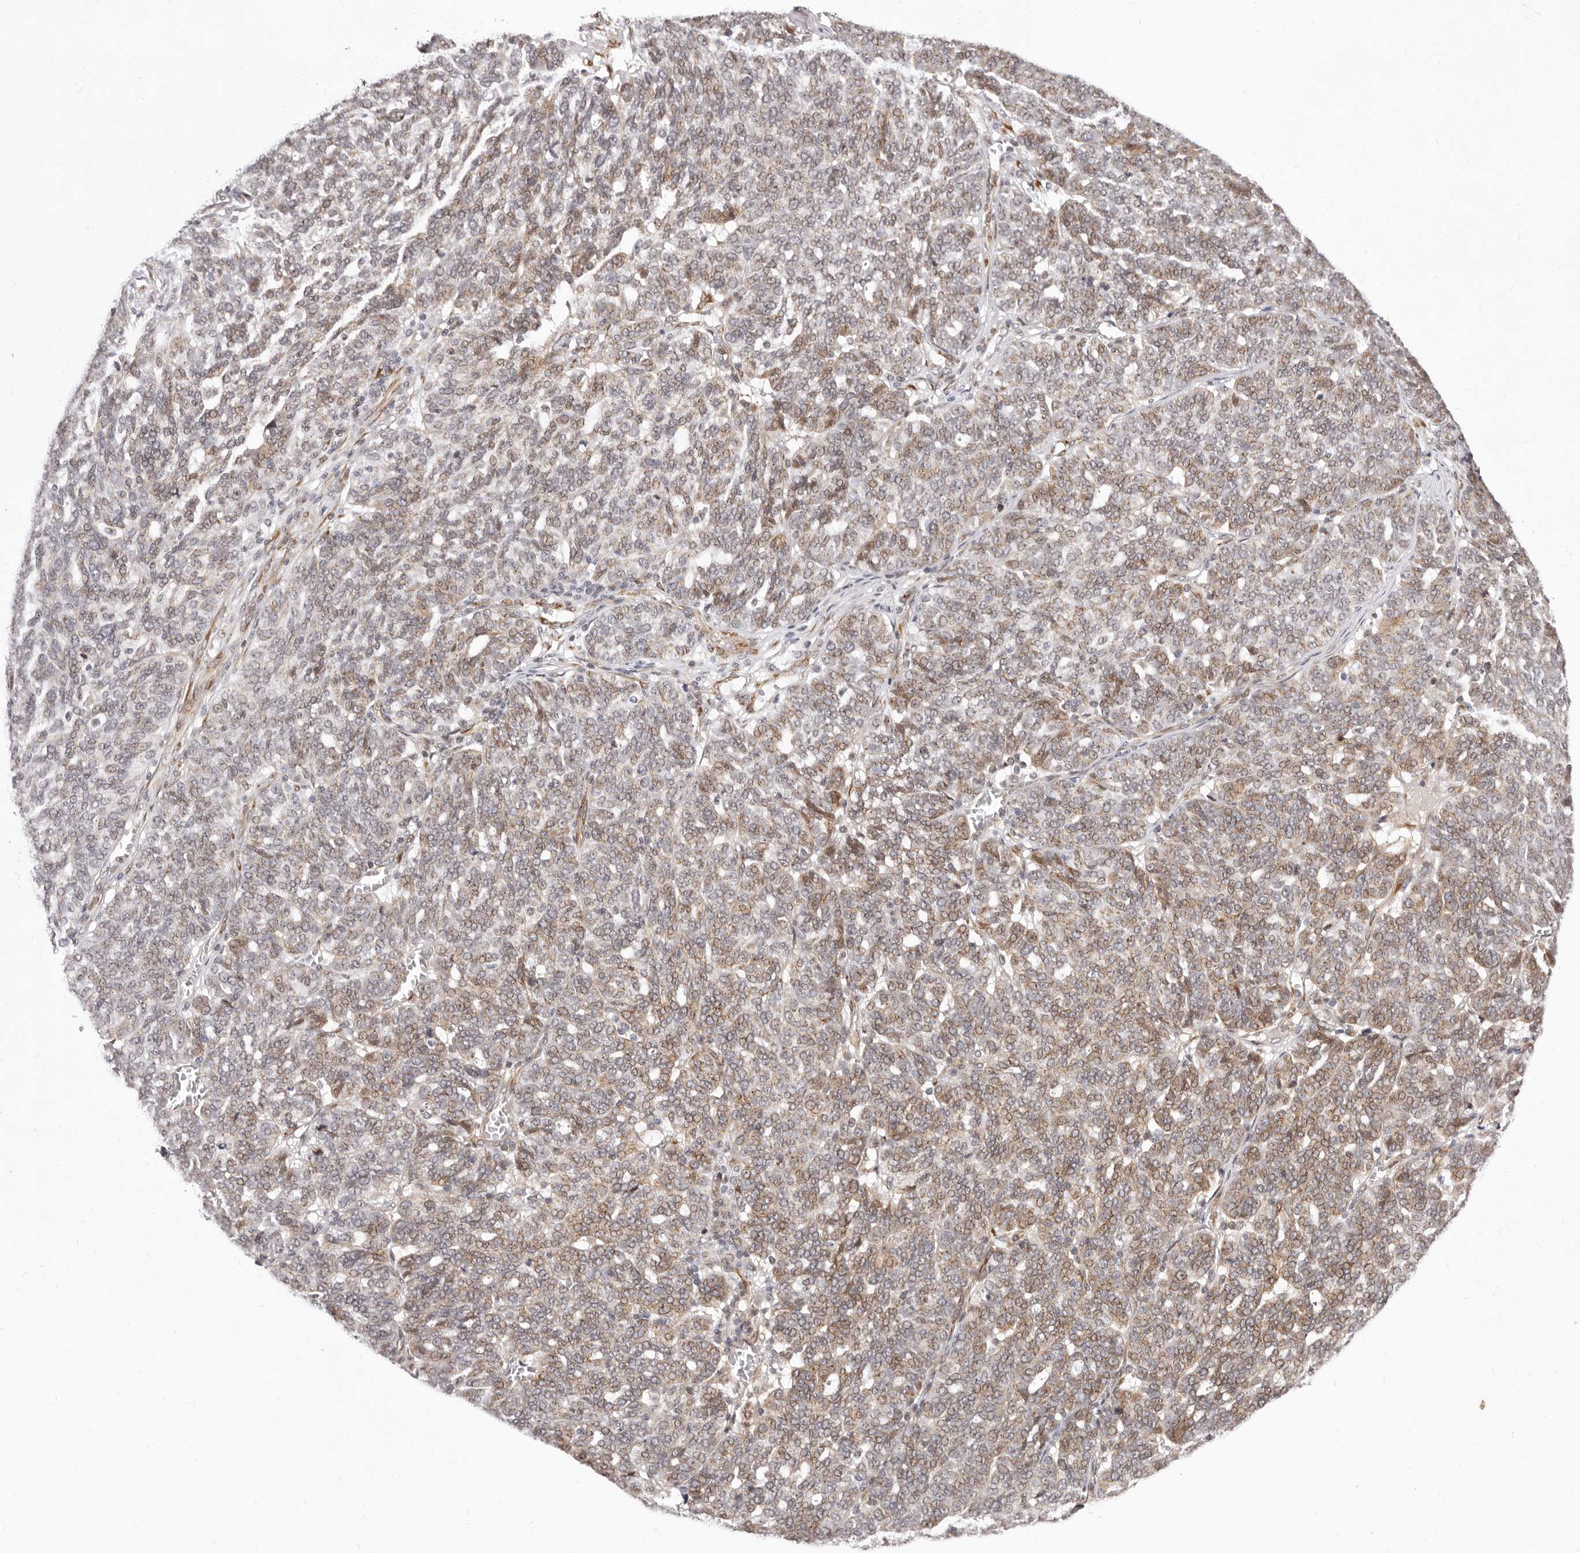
{"staining": {"intensity": "moderate", "quantity": "25%-75%", "location": "nuclear"}, "tissue": "ovarian cancer", "cell_type": "Tumor cells", "image_type": "cancer", "snomed": [{"axis": "morphology", "description": "Cystadenocarcinoma, serous, NOS"}, {"axis": "topography", "description": "Ovary"}], "caption": "Ovarian cancer stained with immunohistochemistry demonstrates moderate nuclear positivity in approximately 25%-75% of tumor cells.", "gene": "SRCAP", "patient": {"sex": "female", "age": 59}}